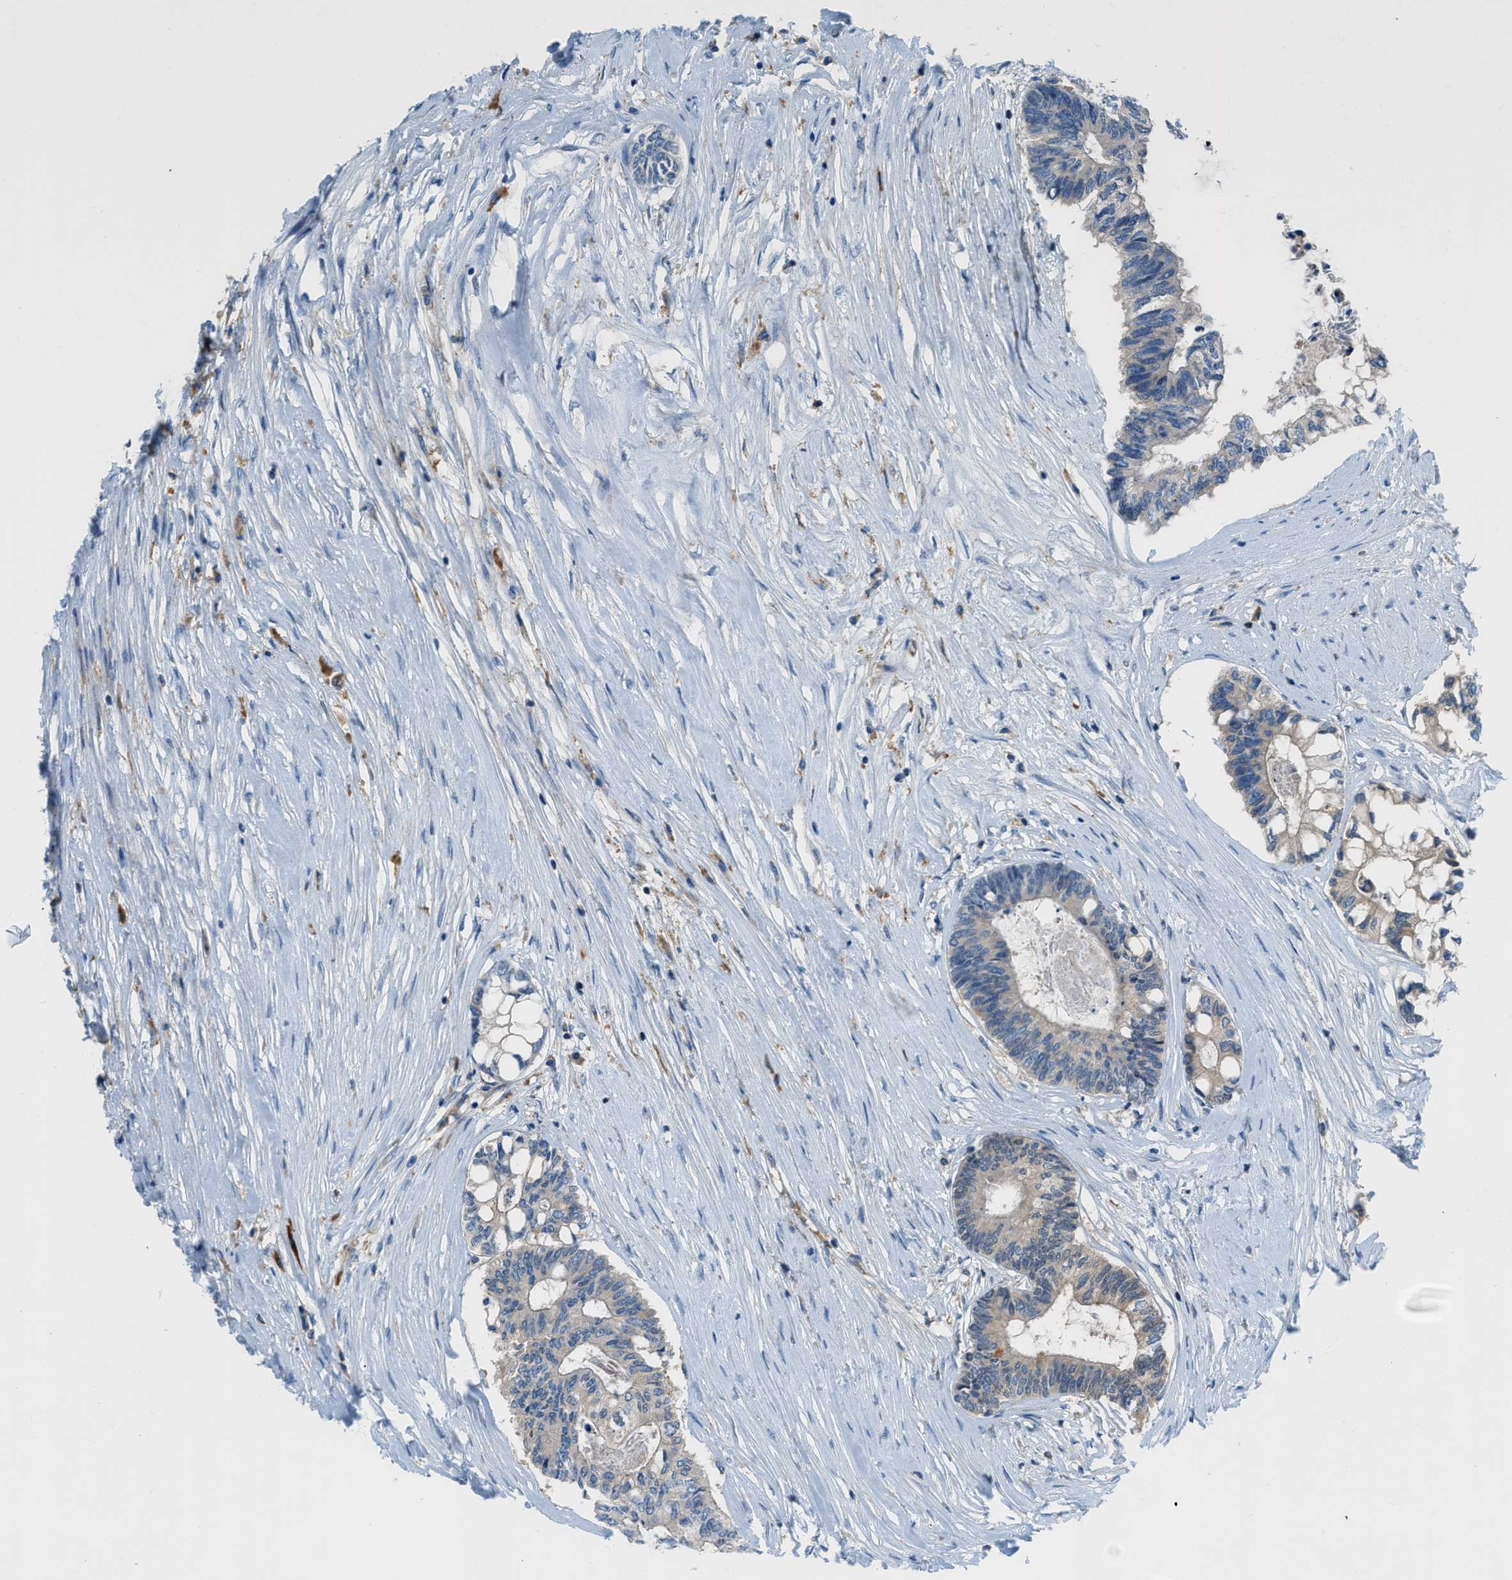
{"staining": {"intensity": "negative", "quantity": "none", "location": "none"}, "tissue": "colorectal cancer", "cell_type": "Tumor cells", "image_type": "cancer", "snomed": [{"axis": "morphology", "description": "Adenocarcinoma, NOS"}, {"axis": "topography", "description": "Rectum"}], "caption": "High magnification brightfield microscopy of colorectal cancer stained with DAB (3,3'-diaminobenzidine) (brown) and counterstained with hematoxylin (blue): tumor cells show no significant positivity.", "gene": "ZNF831", "patient": {"sex": "male", "age": 63}}